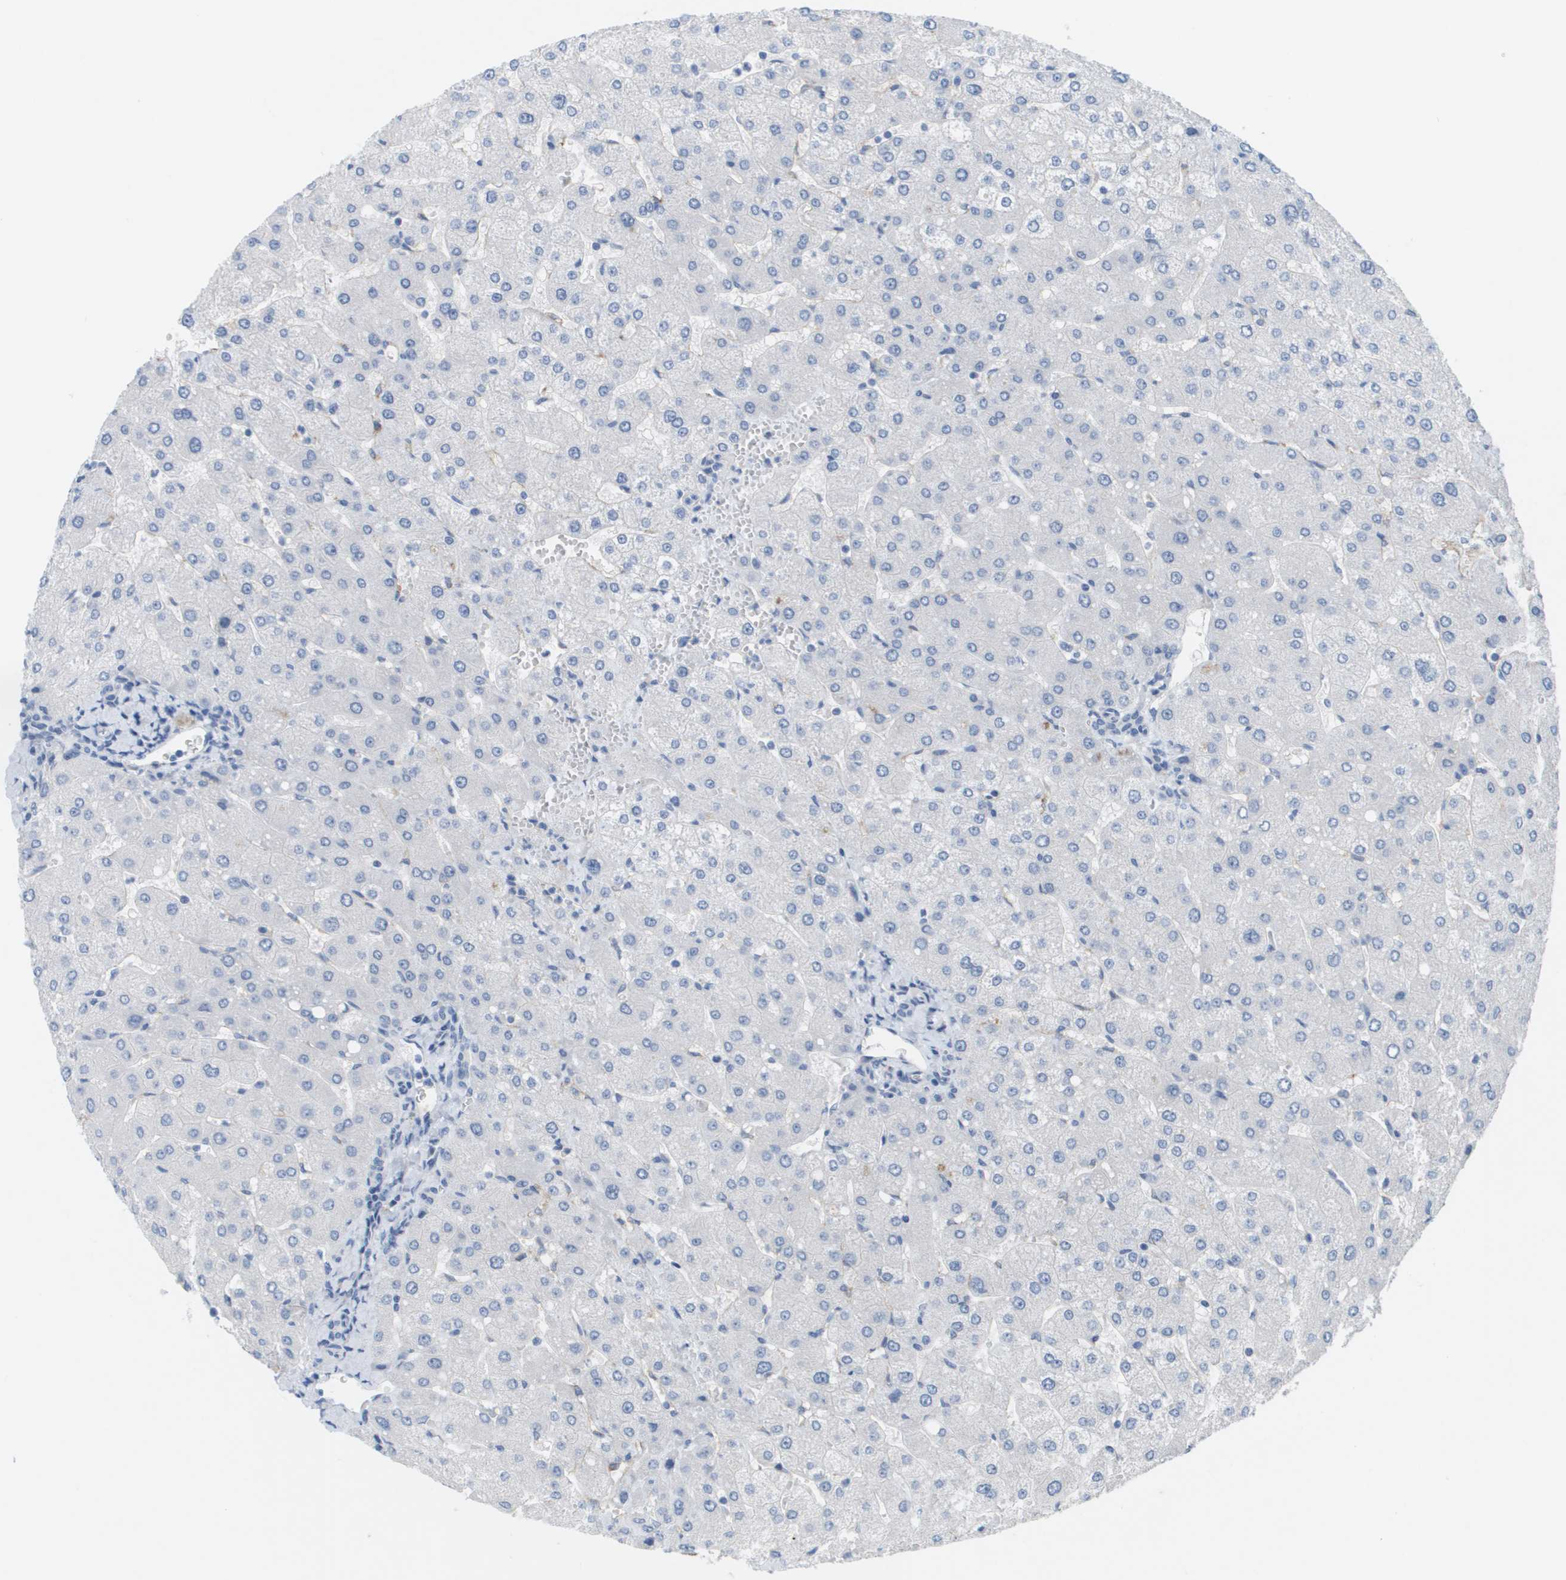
{"staining": {"intensity": "negative", "quantity": "none", "location": "none"}, "tissue": "liver", "cell_type": "Cholangiocytes", "image_type": "normal", "snomed": [{"axis": "morphology", "description": "Normal tissue, NOS"}, {"axis": "topography", "description": "Liver"}], "caption": "A high-resolution histopathology image shows immunohistochemistry (IHC) staining of unremarkable liver, which demonstrates no significant expression in cholangiocytes.", "gene": "ANGPT2", "patient": {"sex": "male", "age": 55}}